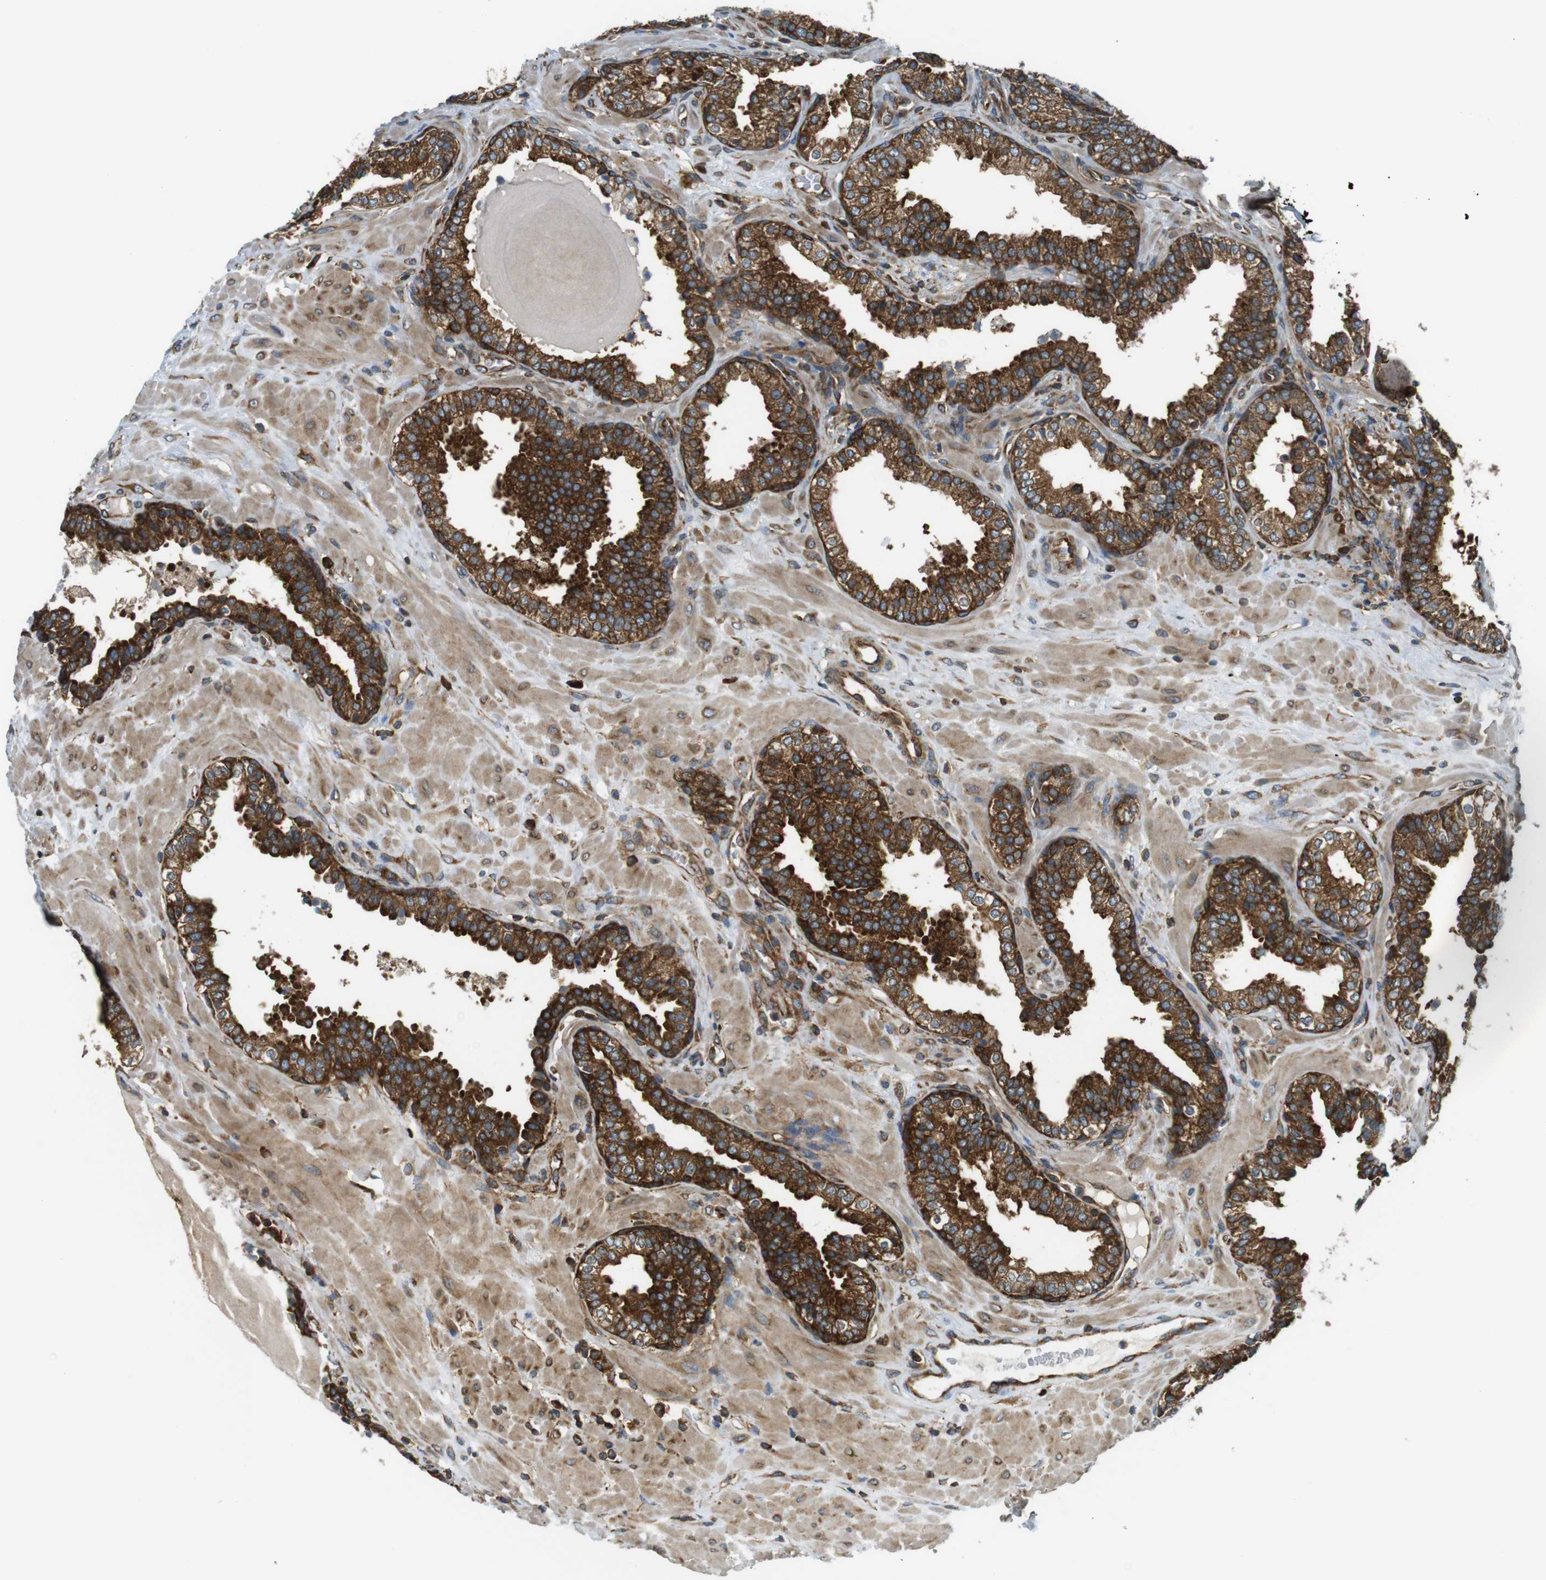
{"staining": {"intensity": "strong", "quantity": ">75%", "location": "cytoplasmic/membranous"}, "tissue": "prostate", "cell_type": "Glandular cells", "image_type": "normal", "snomed": [{"axis": "morphology", "description": "Normal tissue, NOS"}, {"axis": "topography", "description": "Prostate"}], "caption": "About >75% of glandular cells in benign human prostate exhibit strong cytoplasmic/membranous protein positivity as visualized by brown immunohistochemical staining.", "gene": "TSC1", "patient": {"sex": "male", "age": 51}}